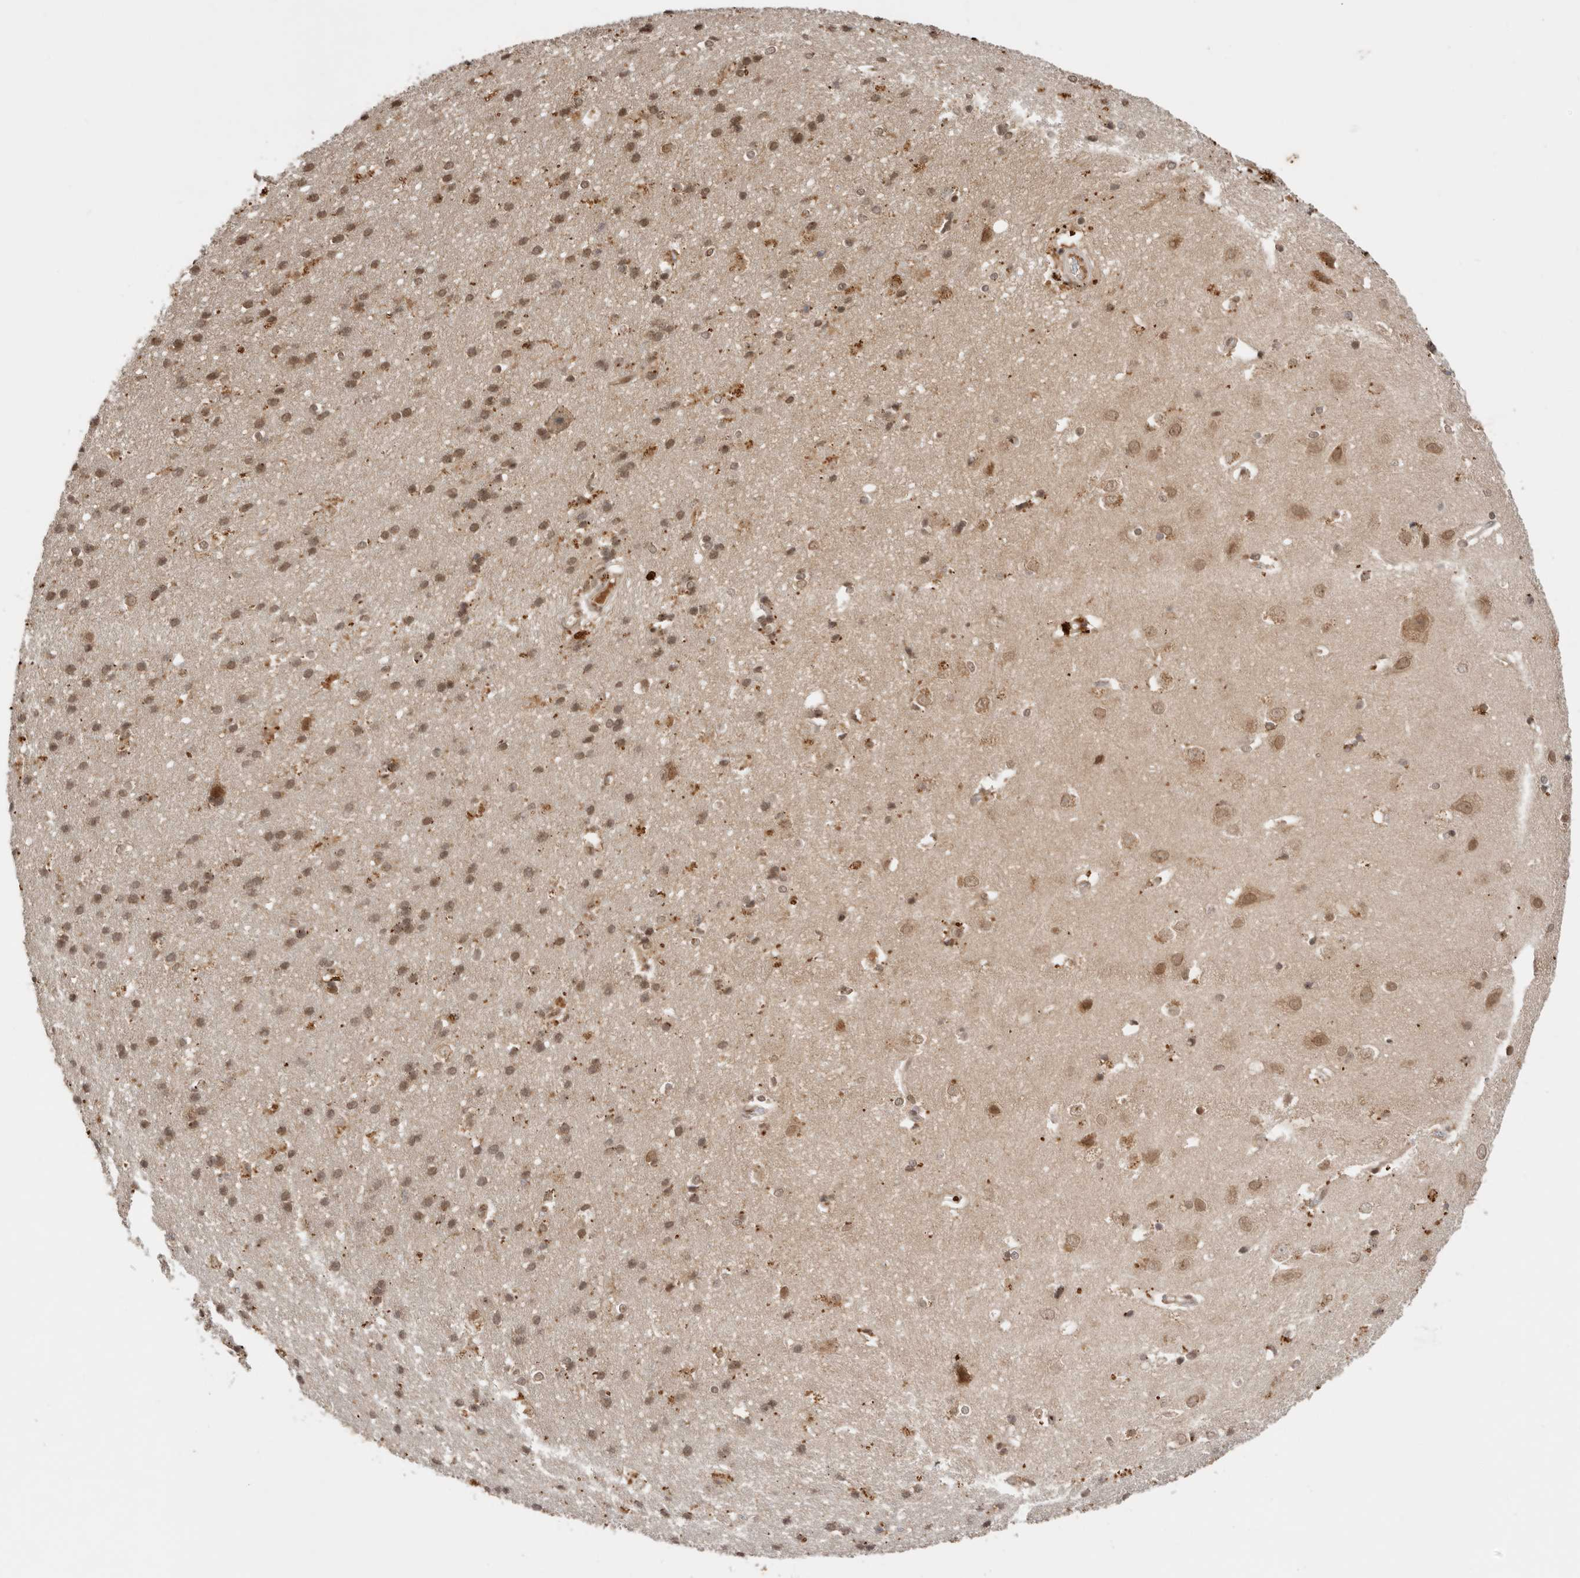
{"staining": {"intensity": "moderate", "quantity": ">75%", "location": "nuclear"}, "tissue": "cerebral cortex", "cell_type": "Endothelial cells", "image_type": "normal", "snomed": [{"axis": "morphology", "description": "Normal tissue, NOS"}, {"axis": "topography", "description": "Cerebral cortex"}], "caption": "The histopathology image exhibits immunohistochemical staining of unremarkable cerebral cortex. There is moderate nuclear expression is present in about >75% of endothelial cells.", "gene": "TARS2", "patient": {"sex": "male", "age": 54}}